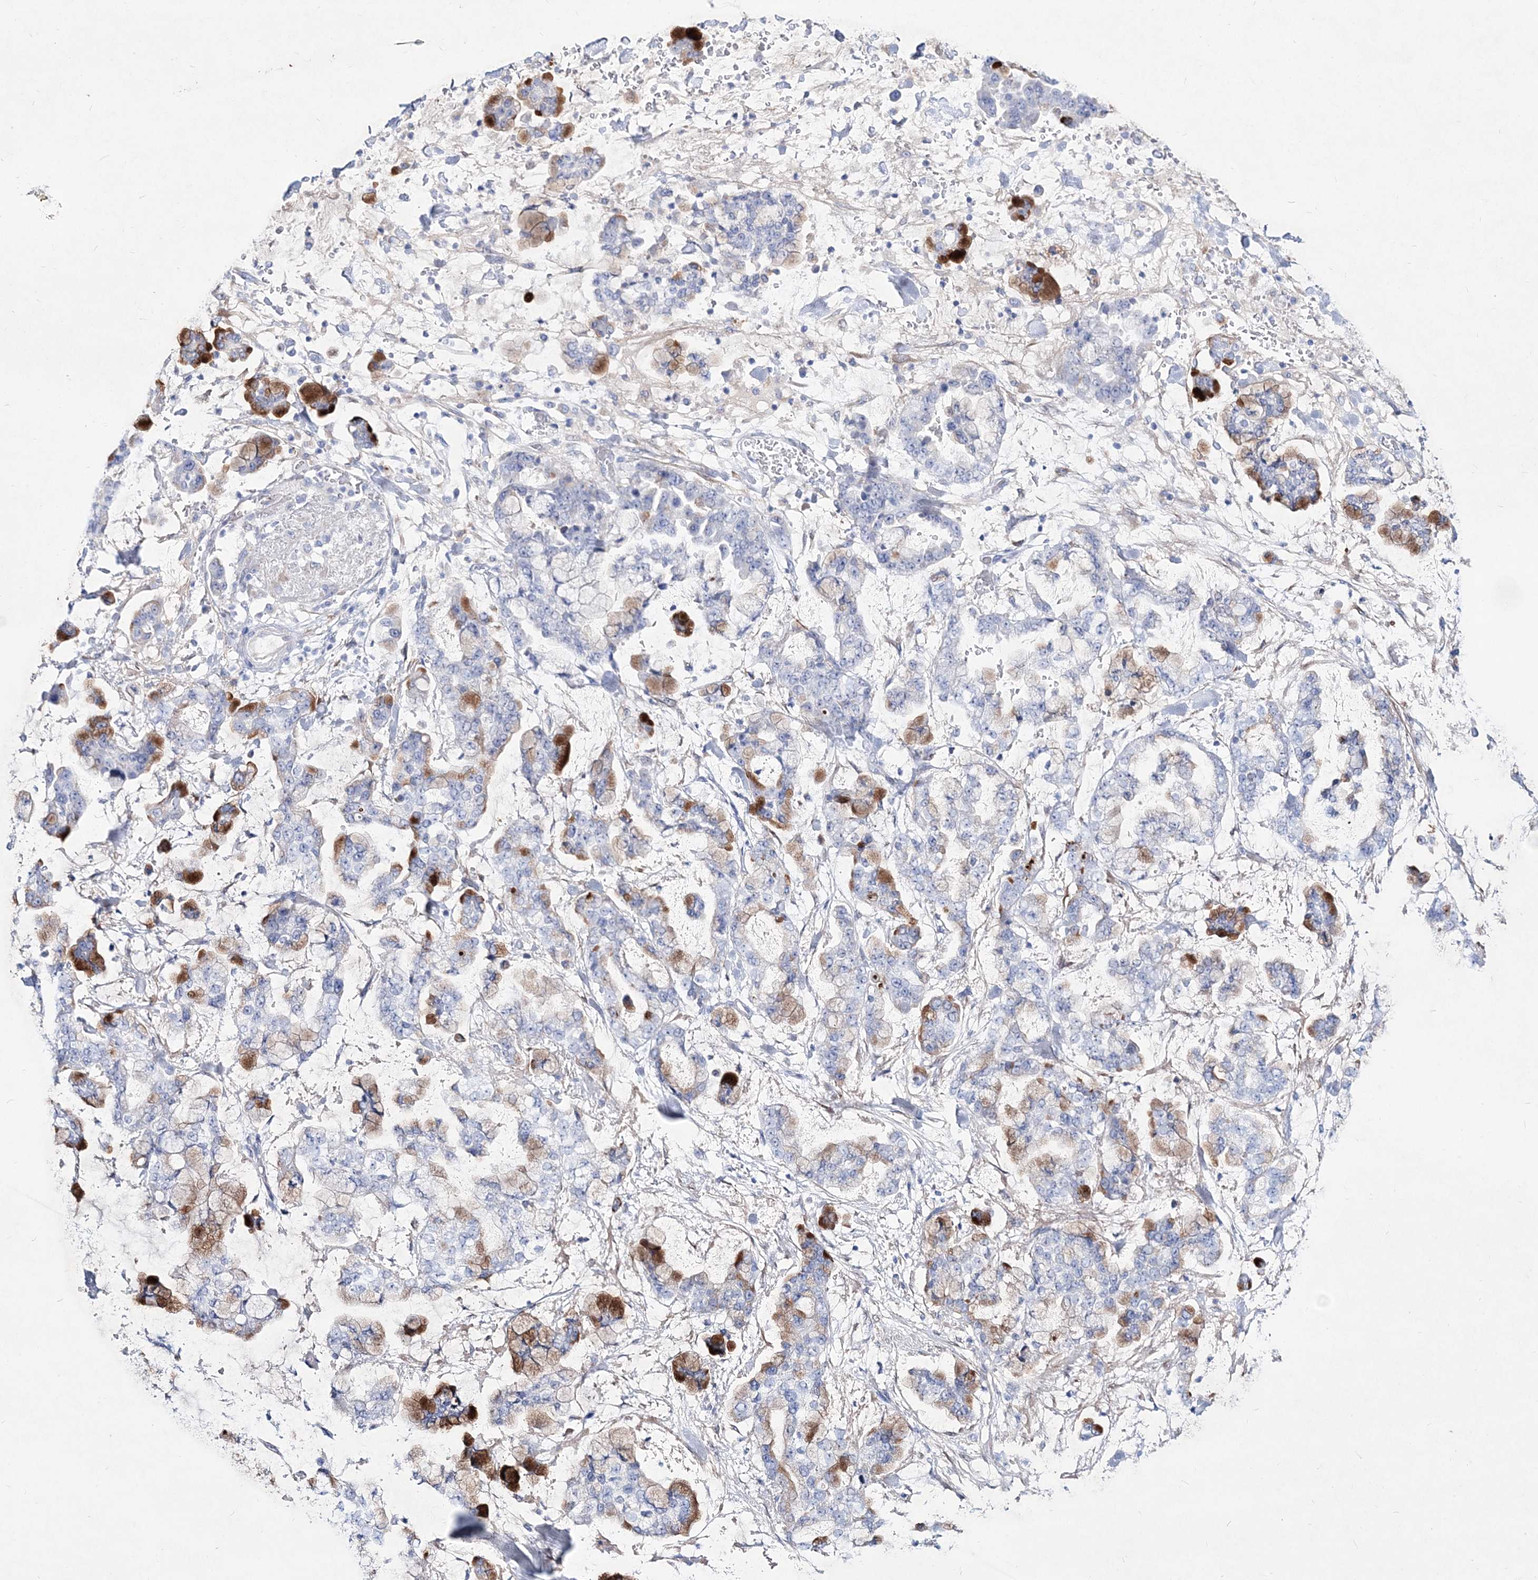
{"staining": {"intensity": "strong", "quantity": "<25%", "location": "cytoplasmic/membranous"}, "tissue": "stomach cancer", "cell_type": "Tumor cells", "image_type": "cancer", "snomed": [{"axis": "morphology", "description": "Normal tissue, NOS"}, {"axis": "morphology", "description": "Adenocarcinoma, NOS"}, {"axis": "topography", "description": "Stomach, upper"}, {"axis": "topography", "description": "Stomach"}], "caption": "A brown stain labels strong cytoplasmic/membranous positivity of a protein in human stomach cancer tumor cells.", "gene": "SPINK7", "patient": {"sex": "male", "age": 76}}